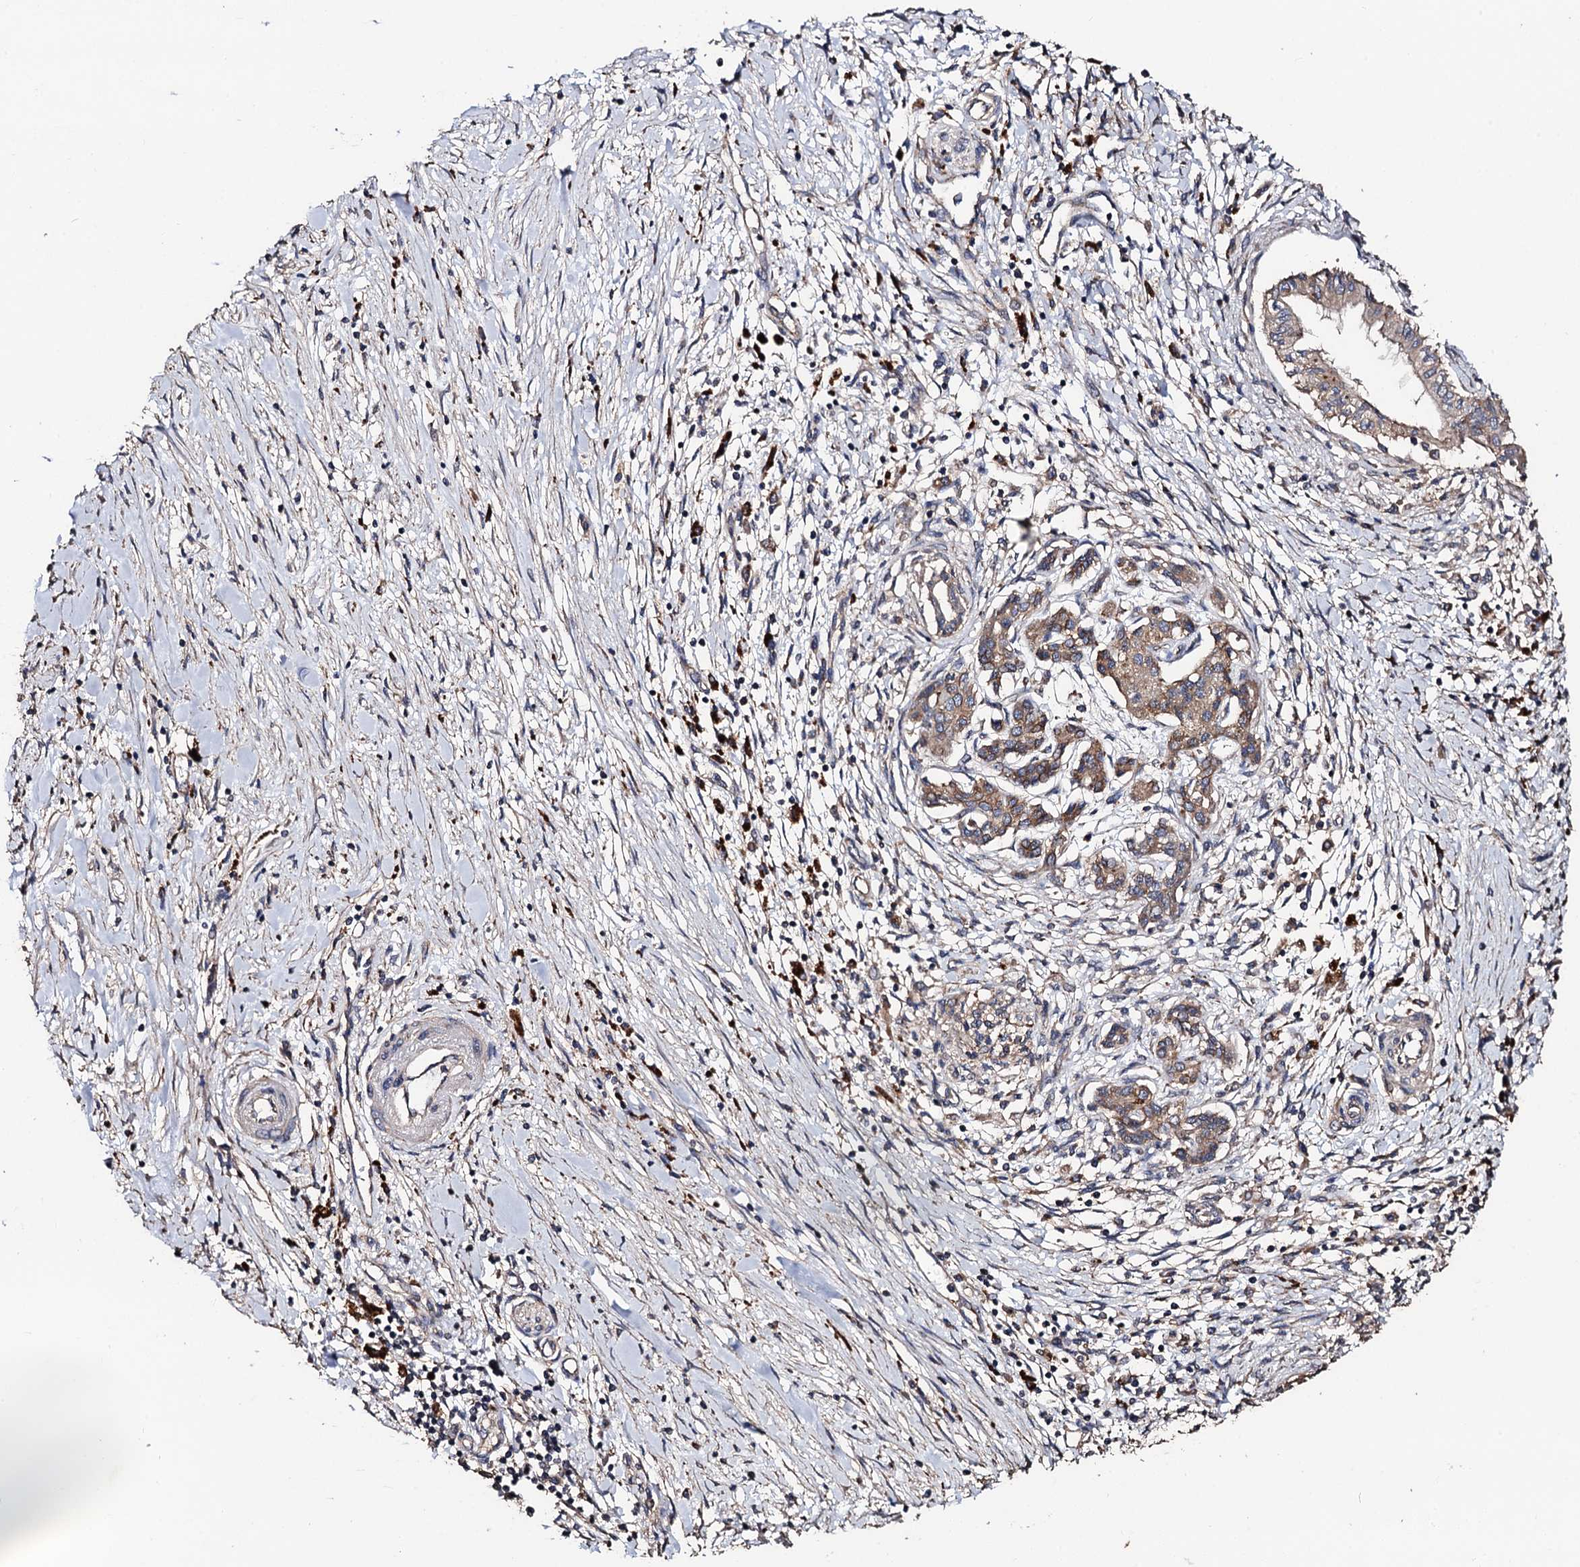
{"staining": {"intensity": "moderate", "quantity": ">75%", "location": "cytoplasmic/membranous"}, "tissue": "pancreatic cancer", "cell_type": "Tumor cells", "image_type": "cancer", "snomed": [{"axis": "morphology", "description": "Adenocarcinoma, NOS"}, {"axis": "topography", "description": "Pancreas"}], "caption": "A brown stain labels moderate cytoplasmic/membranous positivity of a protein in human pancreatic cancer (adenocarcinoma) tumor cells.", "gene": "PPTC7", "patient": {"sex": "female", "age": 50}}